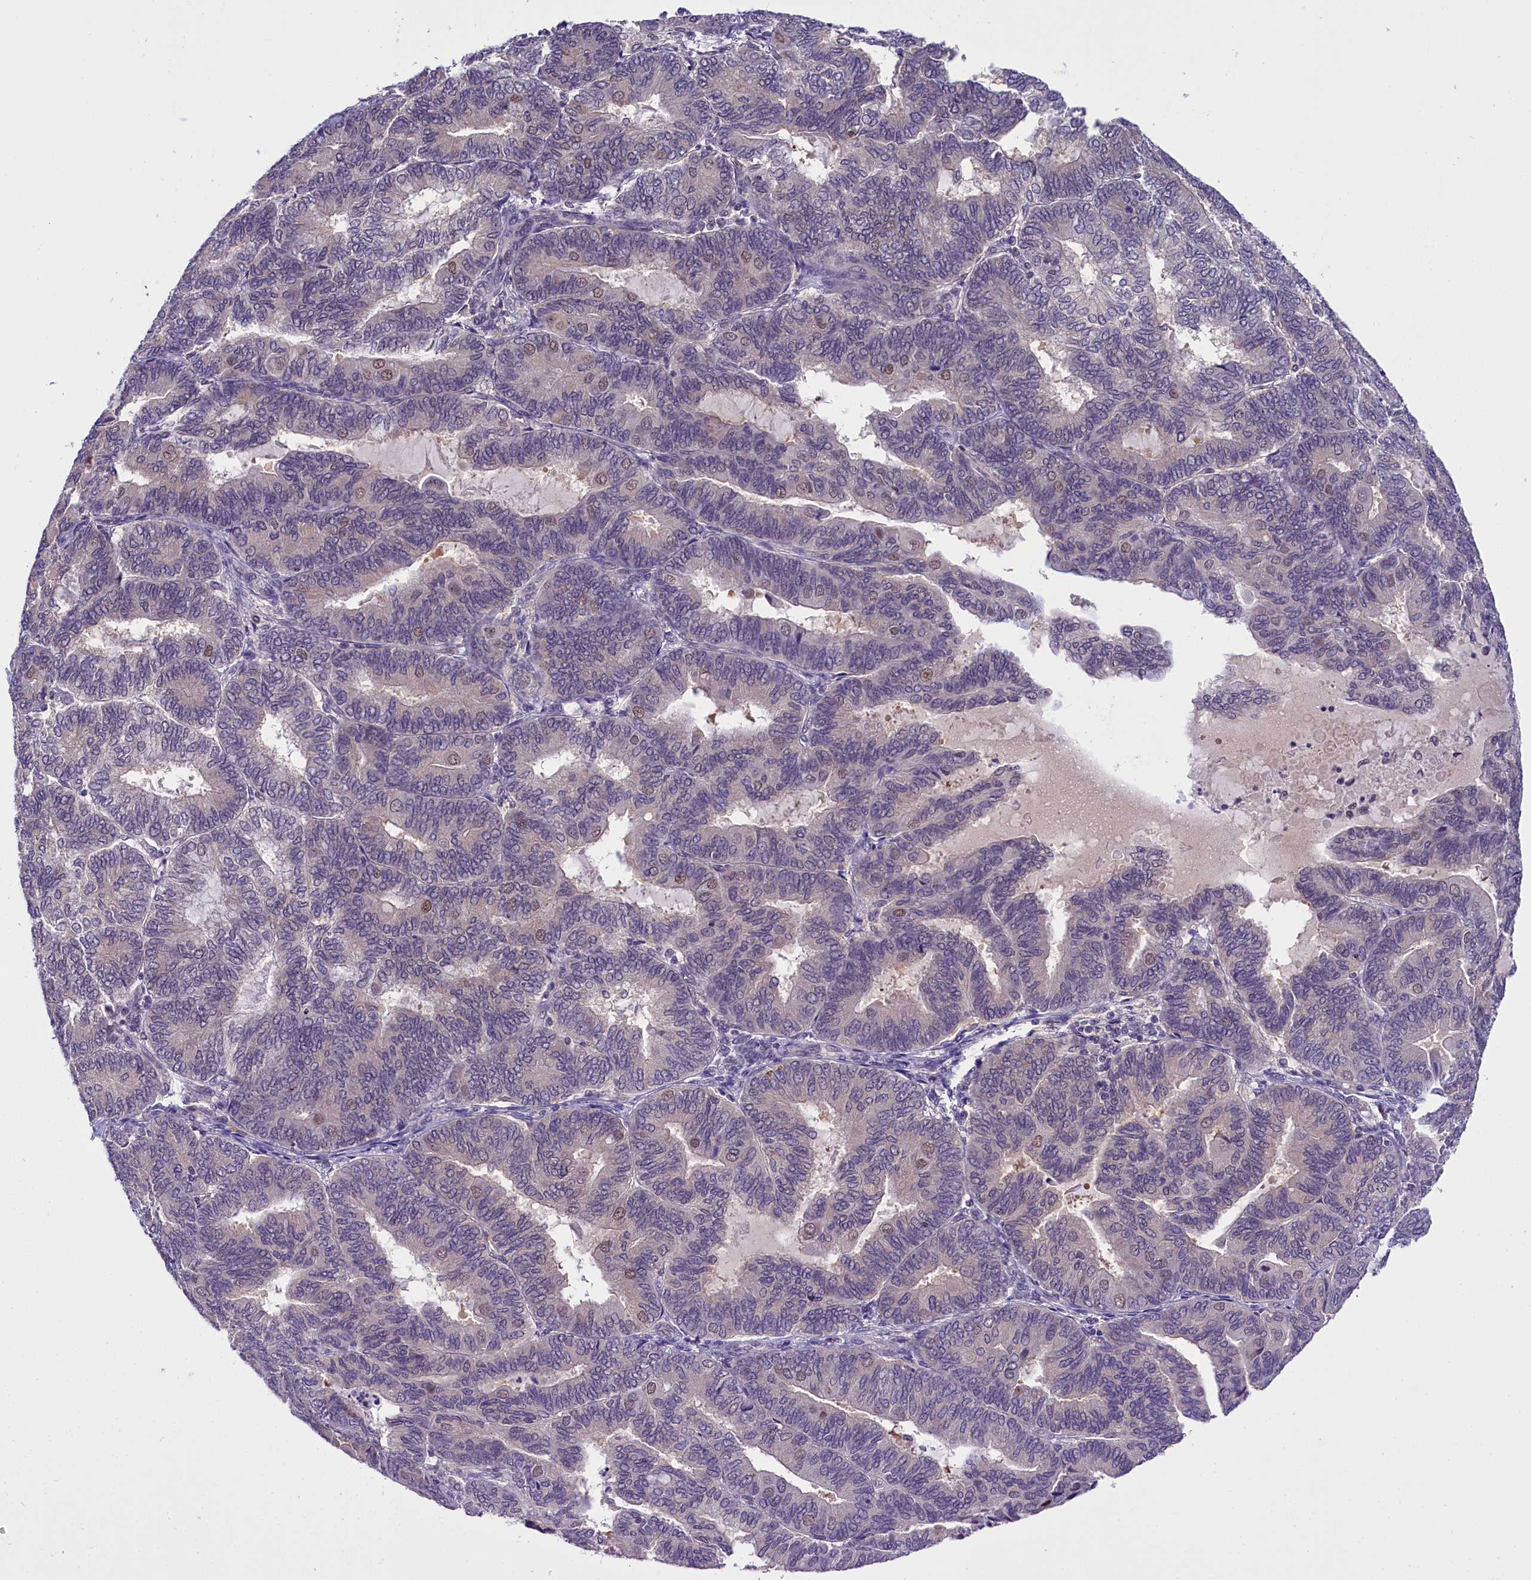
{"staining": {"intensity": "weak", "quantity": "<25%", "location": "nuclear"}, "tissue": "endometrial cancer", "cell_type": "Tumor cells", "image_type": "cancer", "snomed": [{"axis": "morphology", "description": "Adenocarcinoma, NOS"}, {"axis": "topography", "description": "Endometrium"}], "caption": "Tumor cells show no significant expression in endometrial adenocarcinoma.", "gene": "IQCN", "patient": {"sex": "female", "age": 81}}